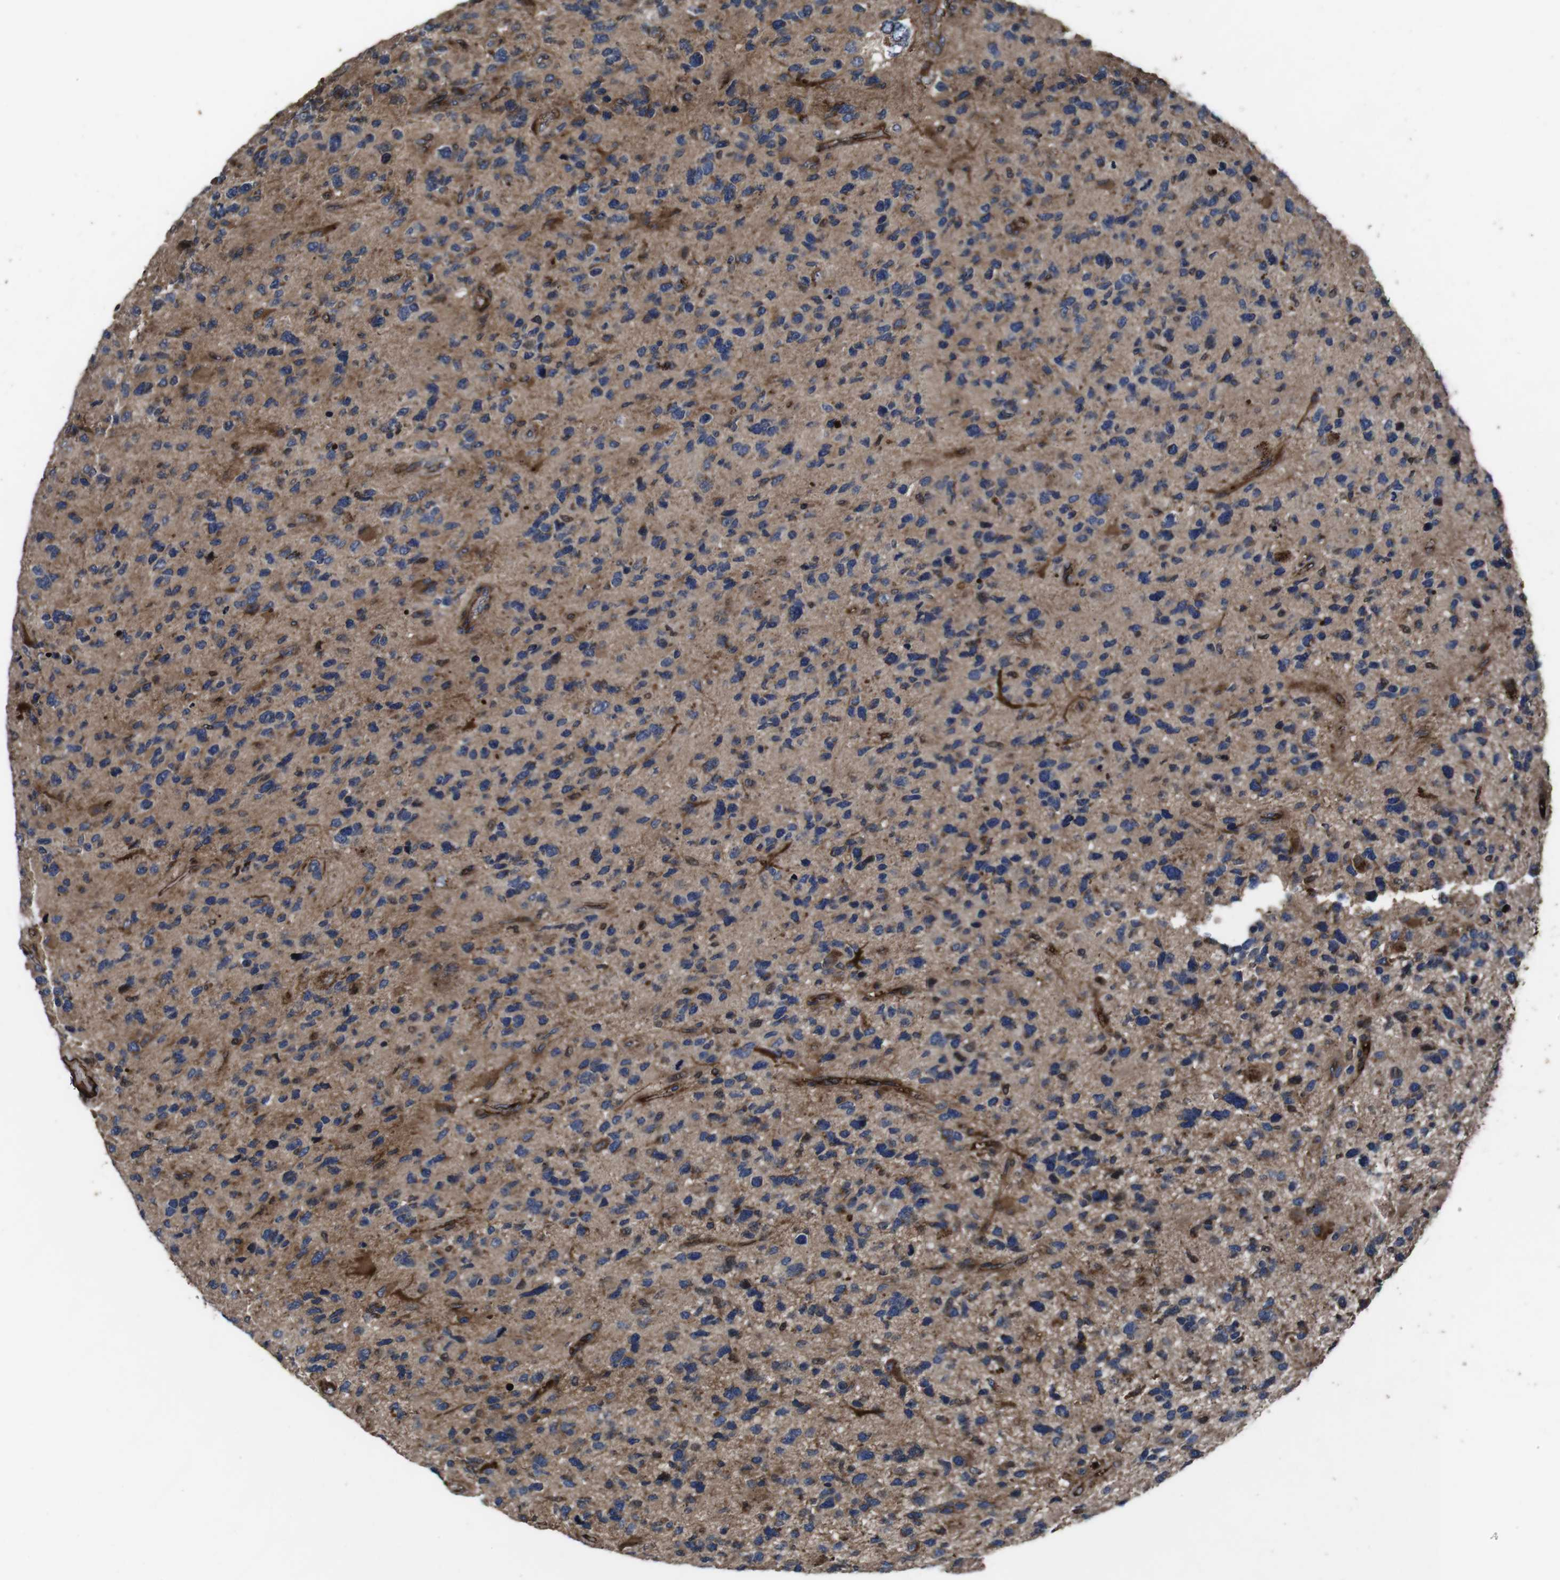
{"staining": {"intensity": "moderate", "quantity": "25%-75%", "location": "cytoplasmic/membranous"}, "tissue": "glioma", "cell_type": "Tumor cells", "image_type": "cancer", "snomed": [{"axis": "morphology", "description": "Glioma, malignant, High grade"}, {"axis": "topography", "description": "Brain"}], "caption": "A brown stain shows moderate cytoplasmic/membranous staining of a protein in glioma tumor cells.", "gene": "SMYD3", "patient": {"sex": "female", "age": 58}}